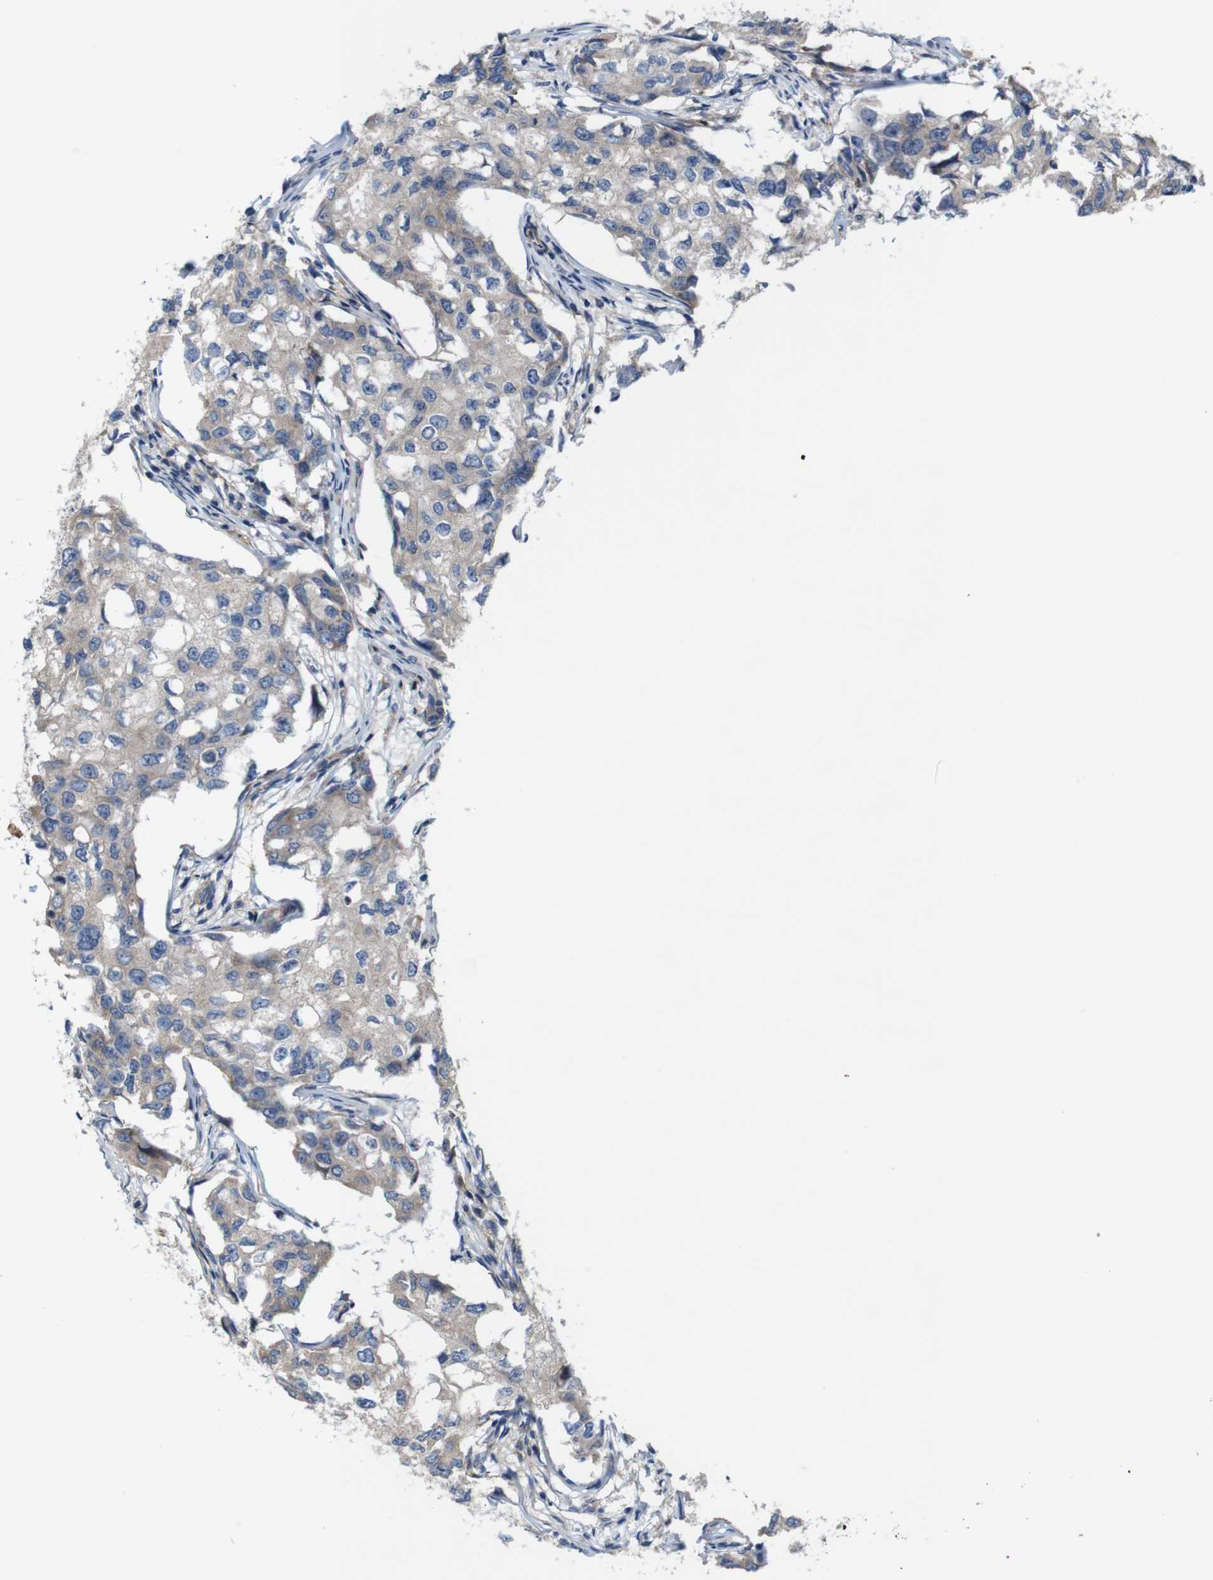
{"staining": {"intensity": "weak", "quantity": ">75%", "location": "cytoplasmic/membranous"}, "tissue": "breast cancer", "cell_type": "Tumor cells", "image_type": "cancer", "snomed": [{"axis": "morphology", "description": "Duct carcinoma"}, {"axis": "topography", "description": "Breast"}], "caption": "Immunohistochemistry (IHC) micrograph of human breast cancer stained for a protein (brown), which shows low levels of weak cytoplasmic/membranous positivity in about >75% of tumor cells.", "gene": "SIGLEC8", "patient": {"sex": "female", "age": 27}}